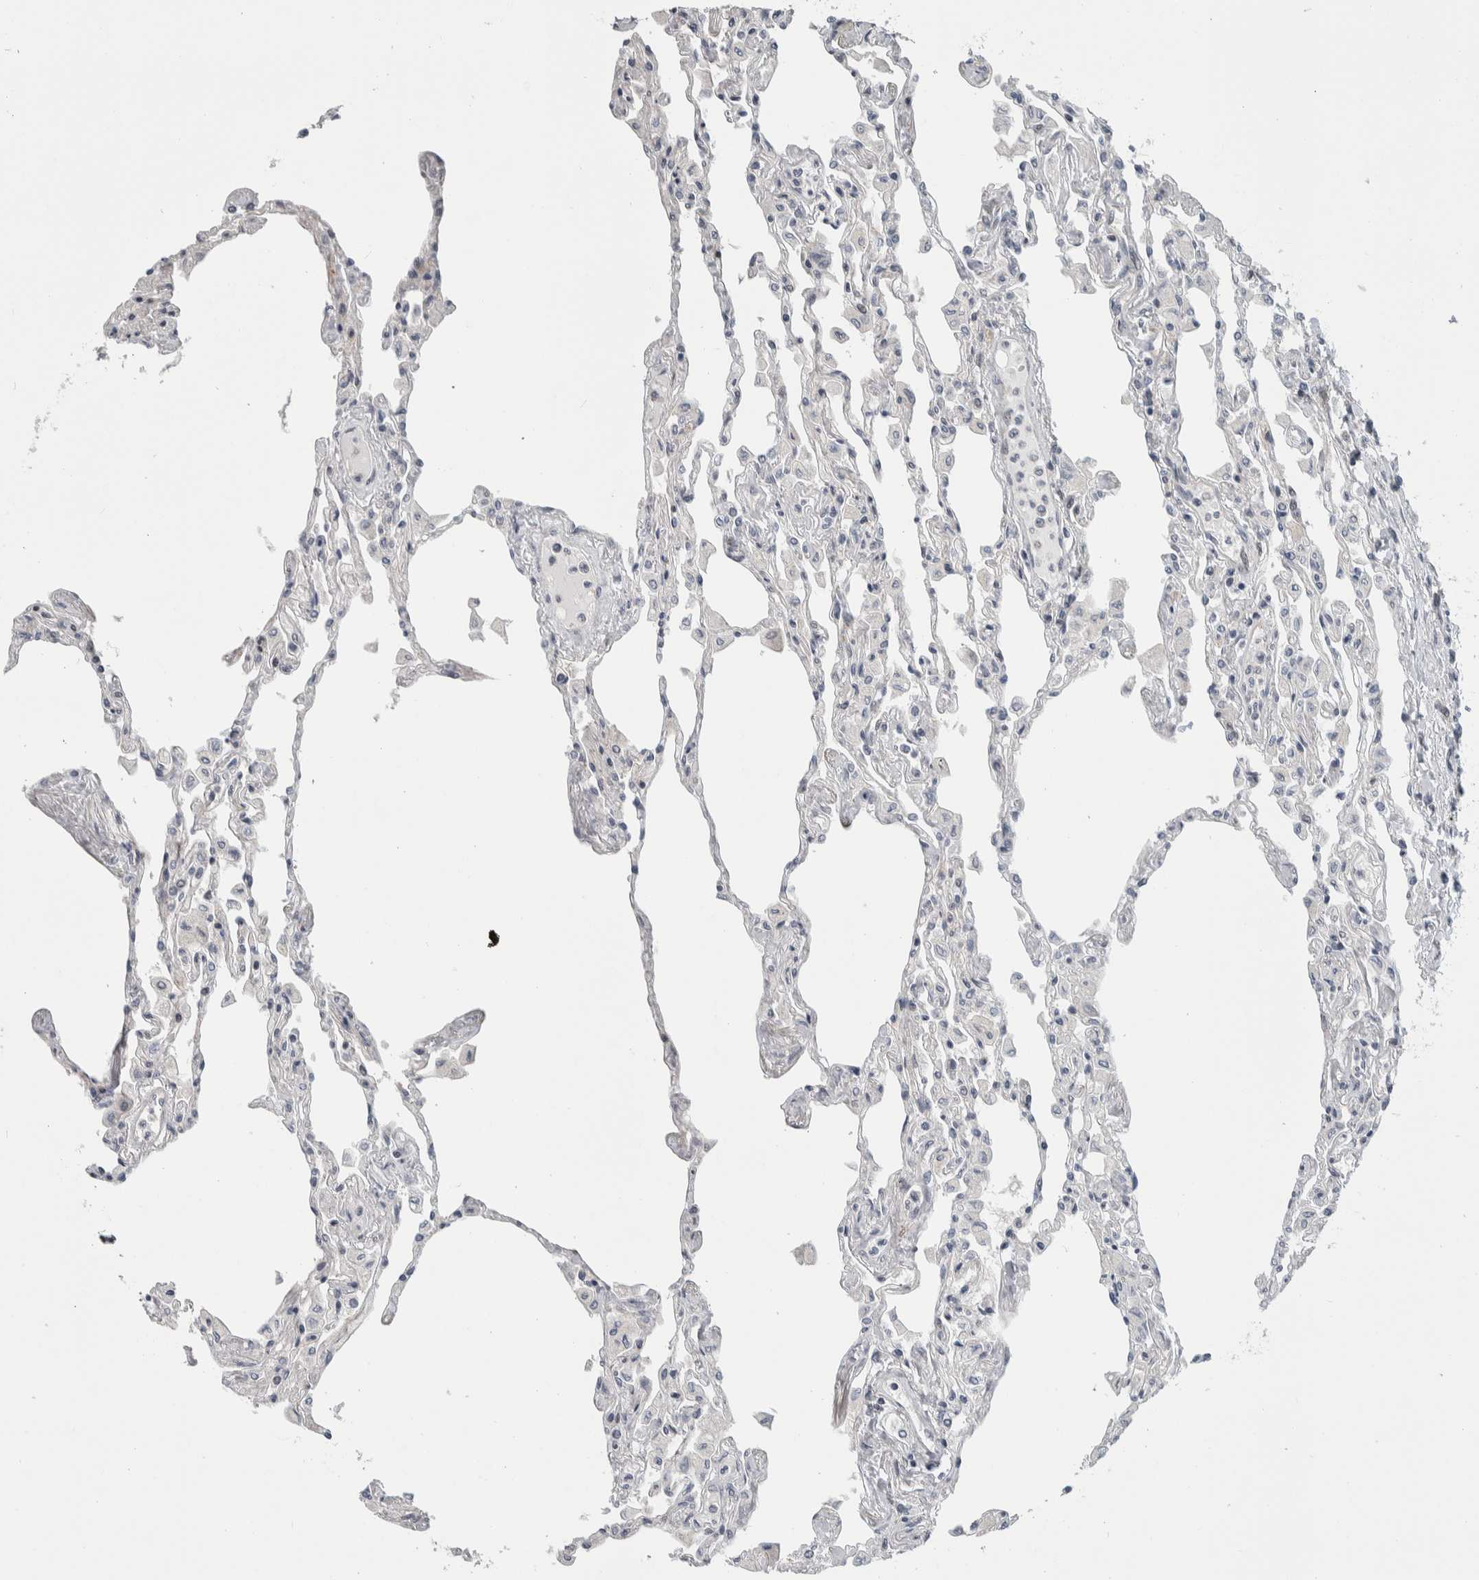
{"staining": {"intensity": "moderate", "quantity": "<25%", "location": "cytoplasmic/membranous"}, "tissue": "lung", "cell_type": "Alveolar cells", "image_type": "normal", "snomed": [{"axis": "morphology", "description": "Normal tissue, NOS"}, {"axis": "topography", "description": "Bronchus"}, {"axis": "topography", "description": "Lung"}], "caption": "Protein expression by immunohistochemistry exhibits moderate cytoplasmic/membranous staining in approximately <25% of alveolar cells in normal lung.", "gene": "PTPA", "patient": {"sex": "female", "age": 49}}